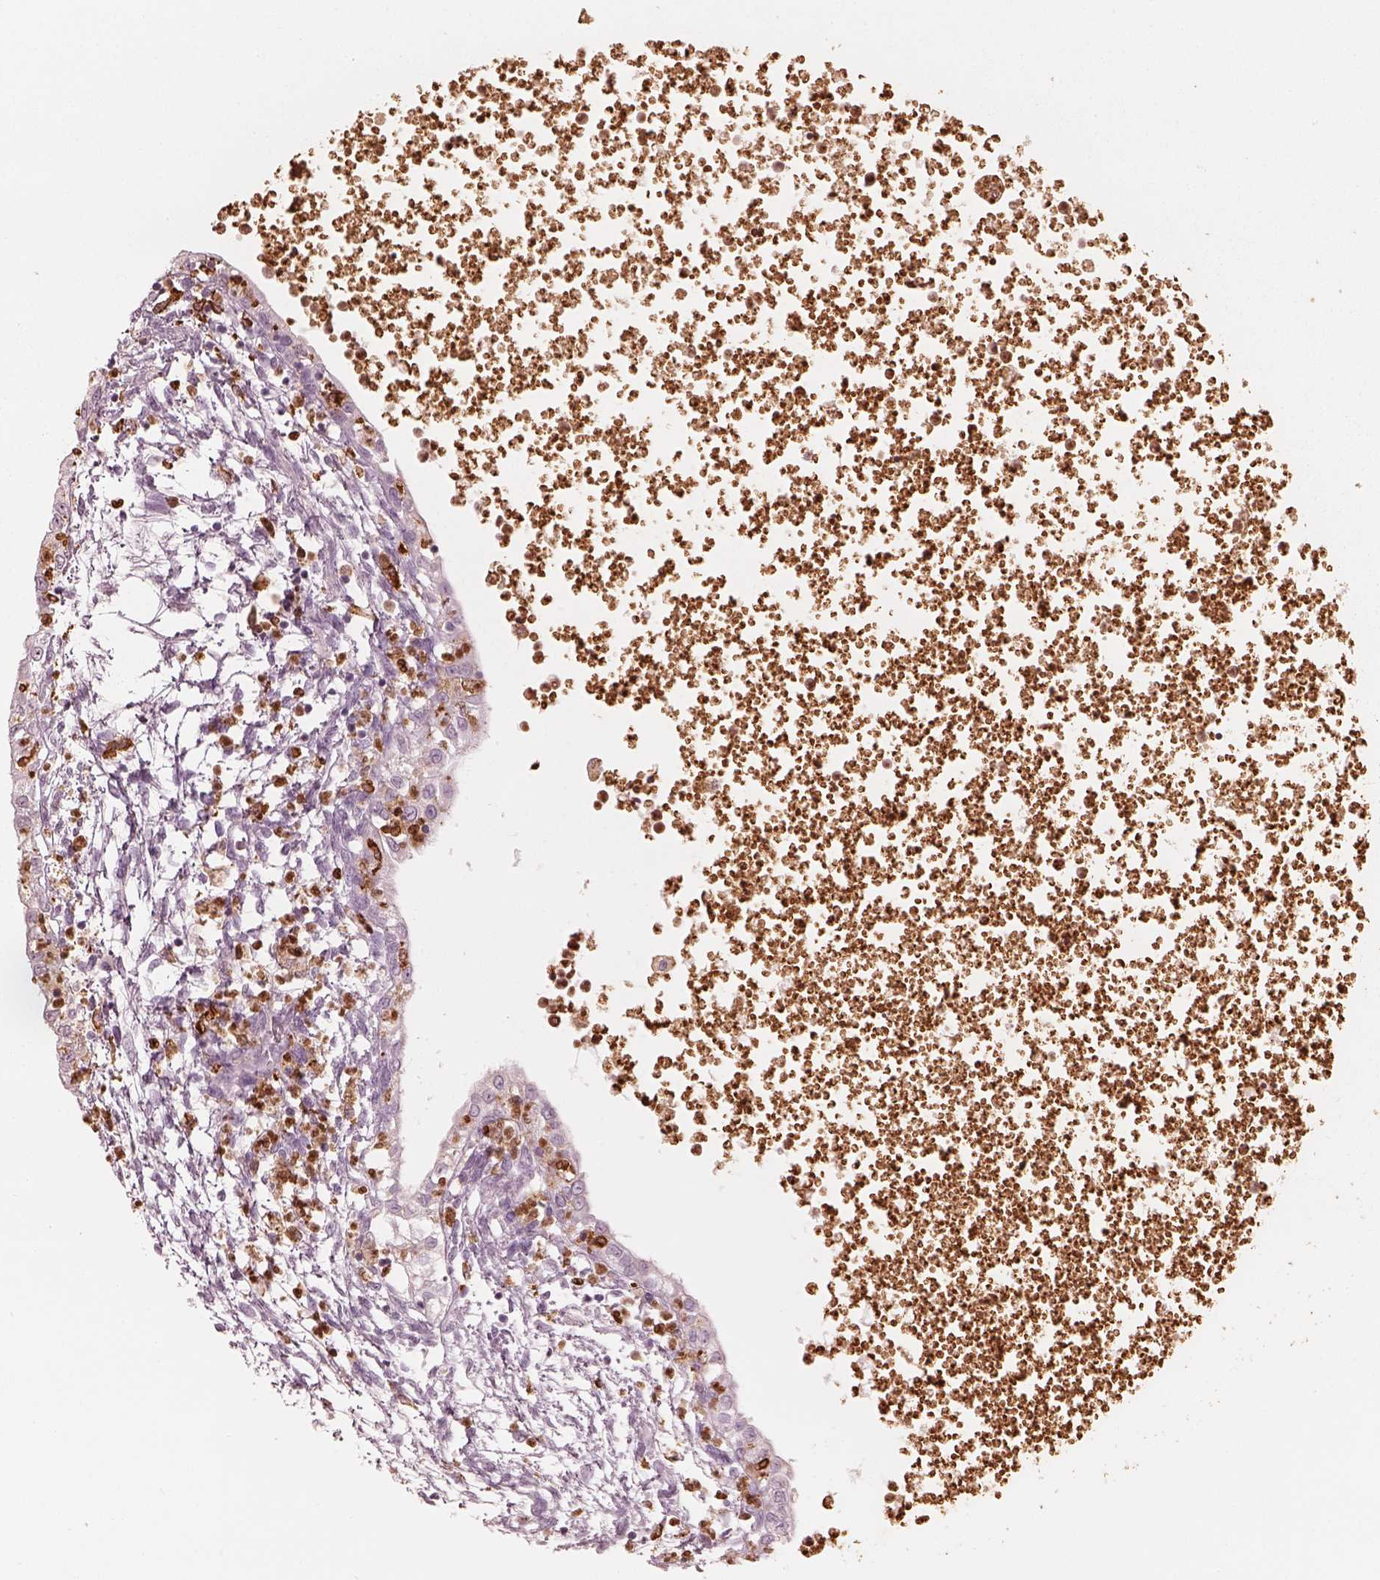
{"staining": {"intensity": "weak", "quantity": "<25%", "location": "cytoplasmic/membranous"}, "tissue": "testis cancer", "cell_type": "Tumor cells", "image_type": "cancer", "snomed": [{"axis": "morphology", "description": "Carcinoma, Embryonal, NOS"}, {"axis": "topography", "description": "Testis"}], "caption": "DAB immunohistochemical staining of embryonal carcinoma (testis) shows no significant positivity in tumor cells.", "gene": "ALOX5", "patient": {"sex": "male", "age": 37}}